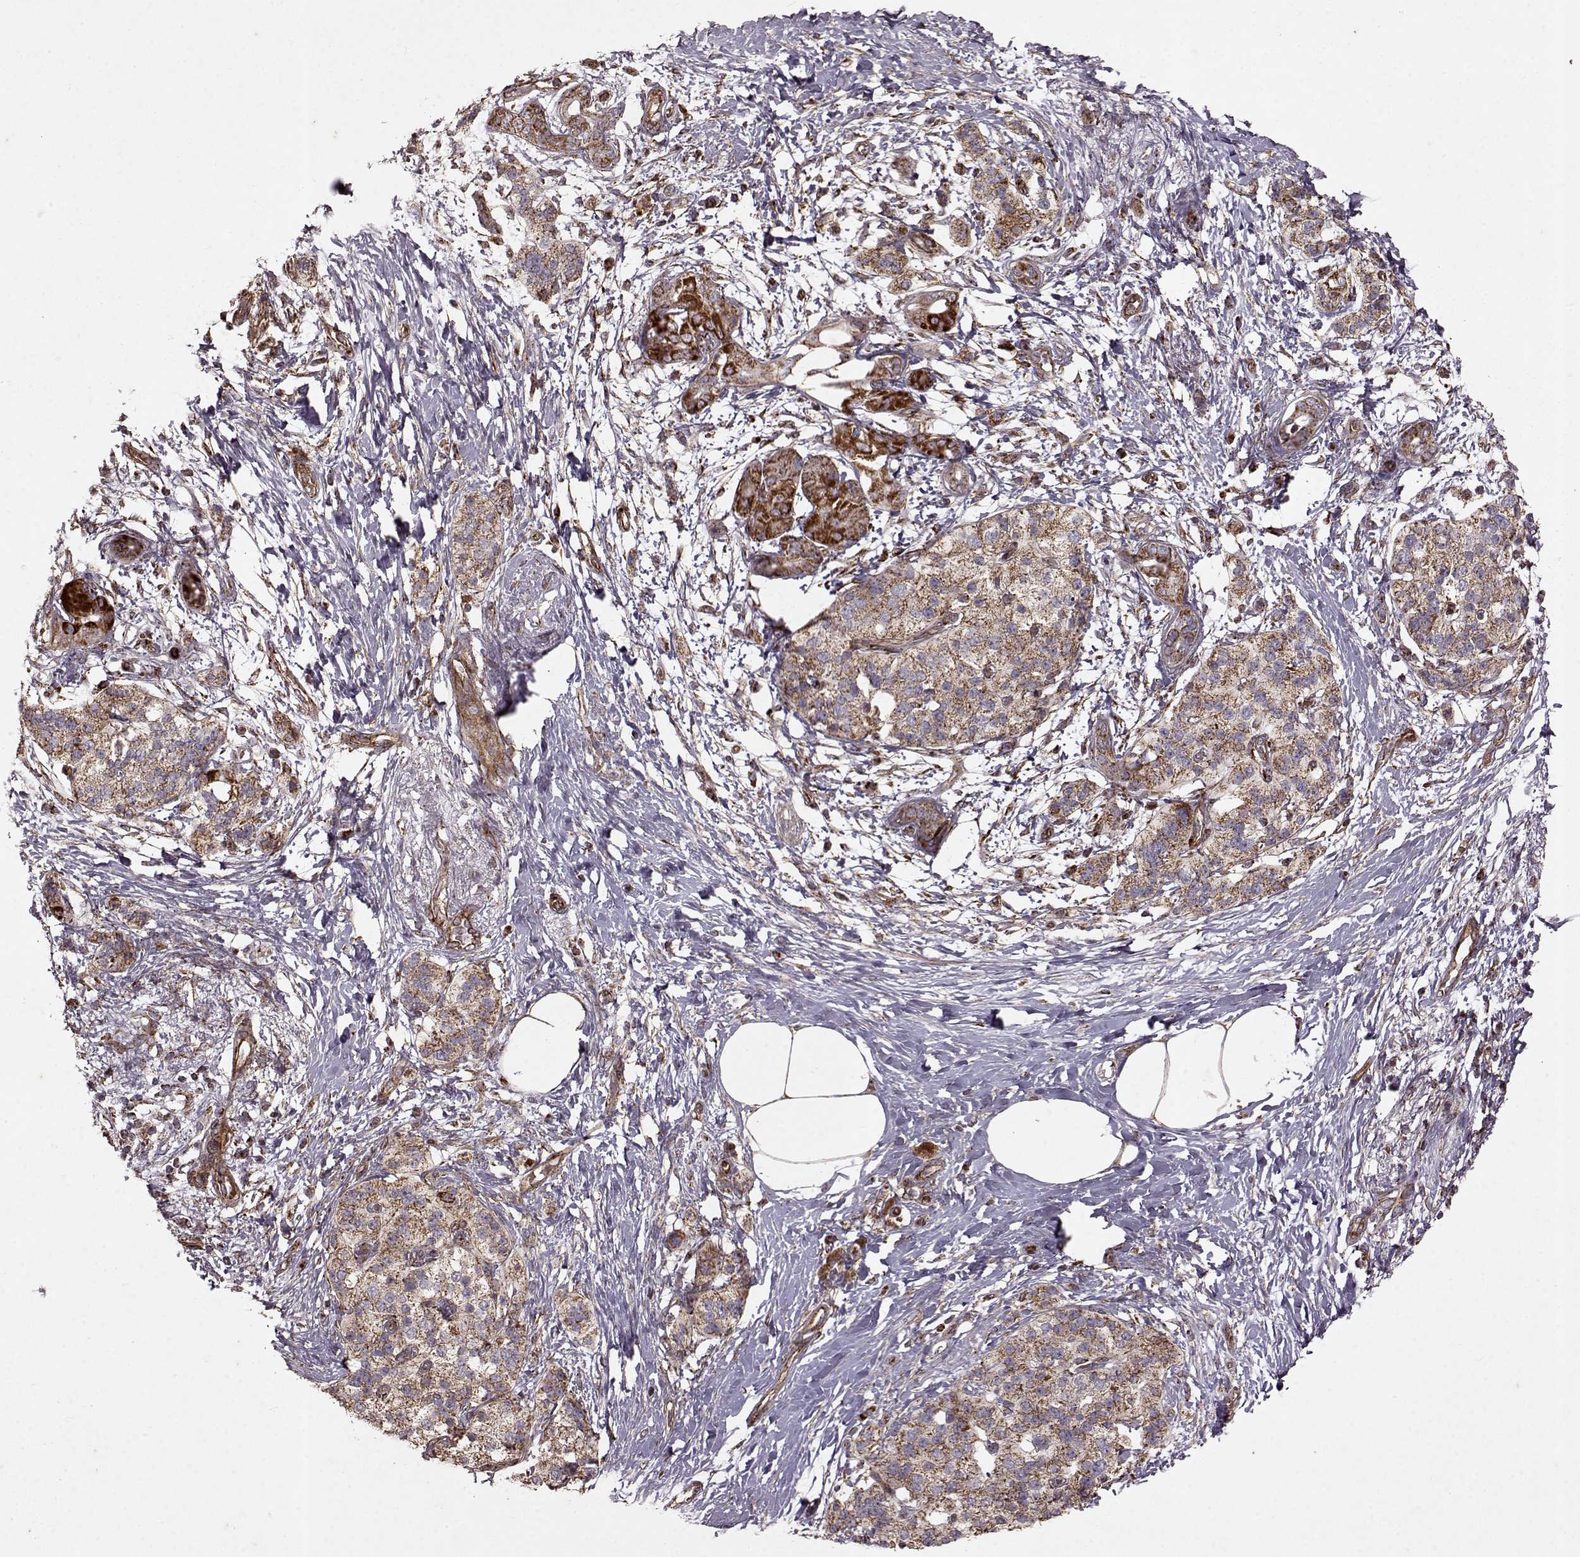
{"staining": {"intensity": "moderate", "quantity": "25%-75%", "location": "cytoplasmic/membranous"}, "tissue": "pancreatic cancer", "cell_type": "Tumor cells", "image_type": "cancer", "snomed": [{"axis": "morphology", "description": "Adenocarcinoma, NOS"}, {"axis": "topography", "description": "Pancreas"}], "caption": "Immunohistochemistry (IHC) histopathology image of neoplastic tissue: human pancreatic adenocarcinoma stained using IHC shows medium levels of moderate protein expression localized specifically in the cytoplasmic/membranous of tumor cells, appearing as a cytoplasmic/membranous brown color.", "gene": "FXN", "patient": {"sex": "female", "age": 72}}